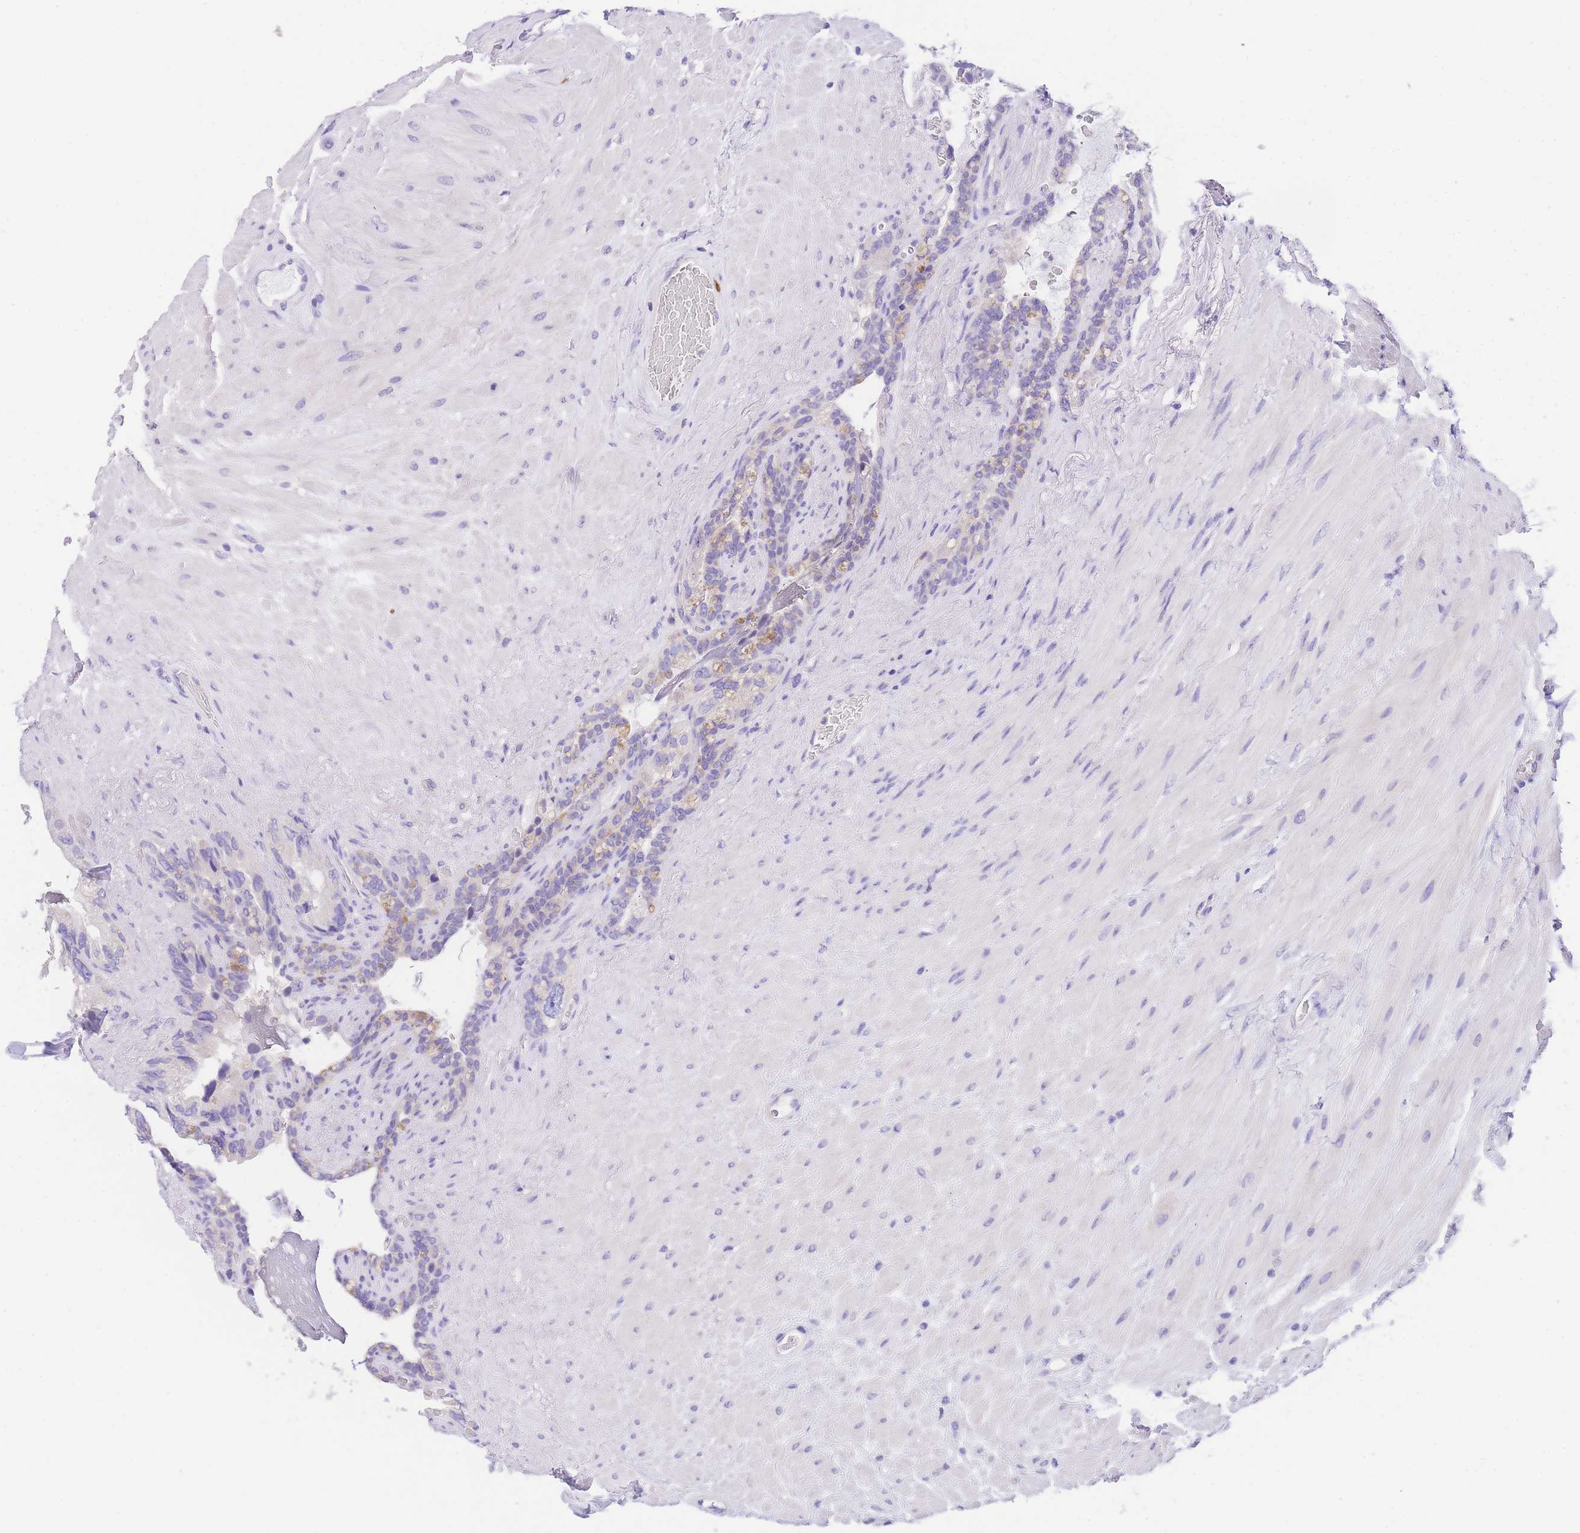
{"staining": {"intensity": "negative", "quantity": "none", "location": "none"}, "tissue": "seminal vesicle", "cell_type": "Glandular cells", "image_type": "normal", "snomed": [{"axis": "morphology", "description": "Normal tissue, NOS"}, {"axis": "topography", "description": "Seminal veicle"}], "caption": "Seminal vesicle stained for a protein using immunohistochemistry (IHC) shows no positivity glandular cells.", "gene": "EPN2", "patient": {"sex": "male", "age": 80}}